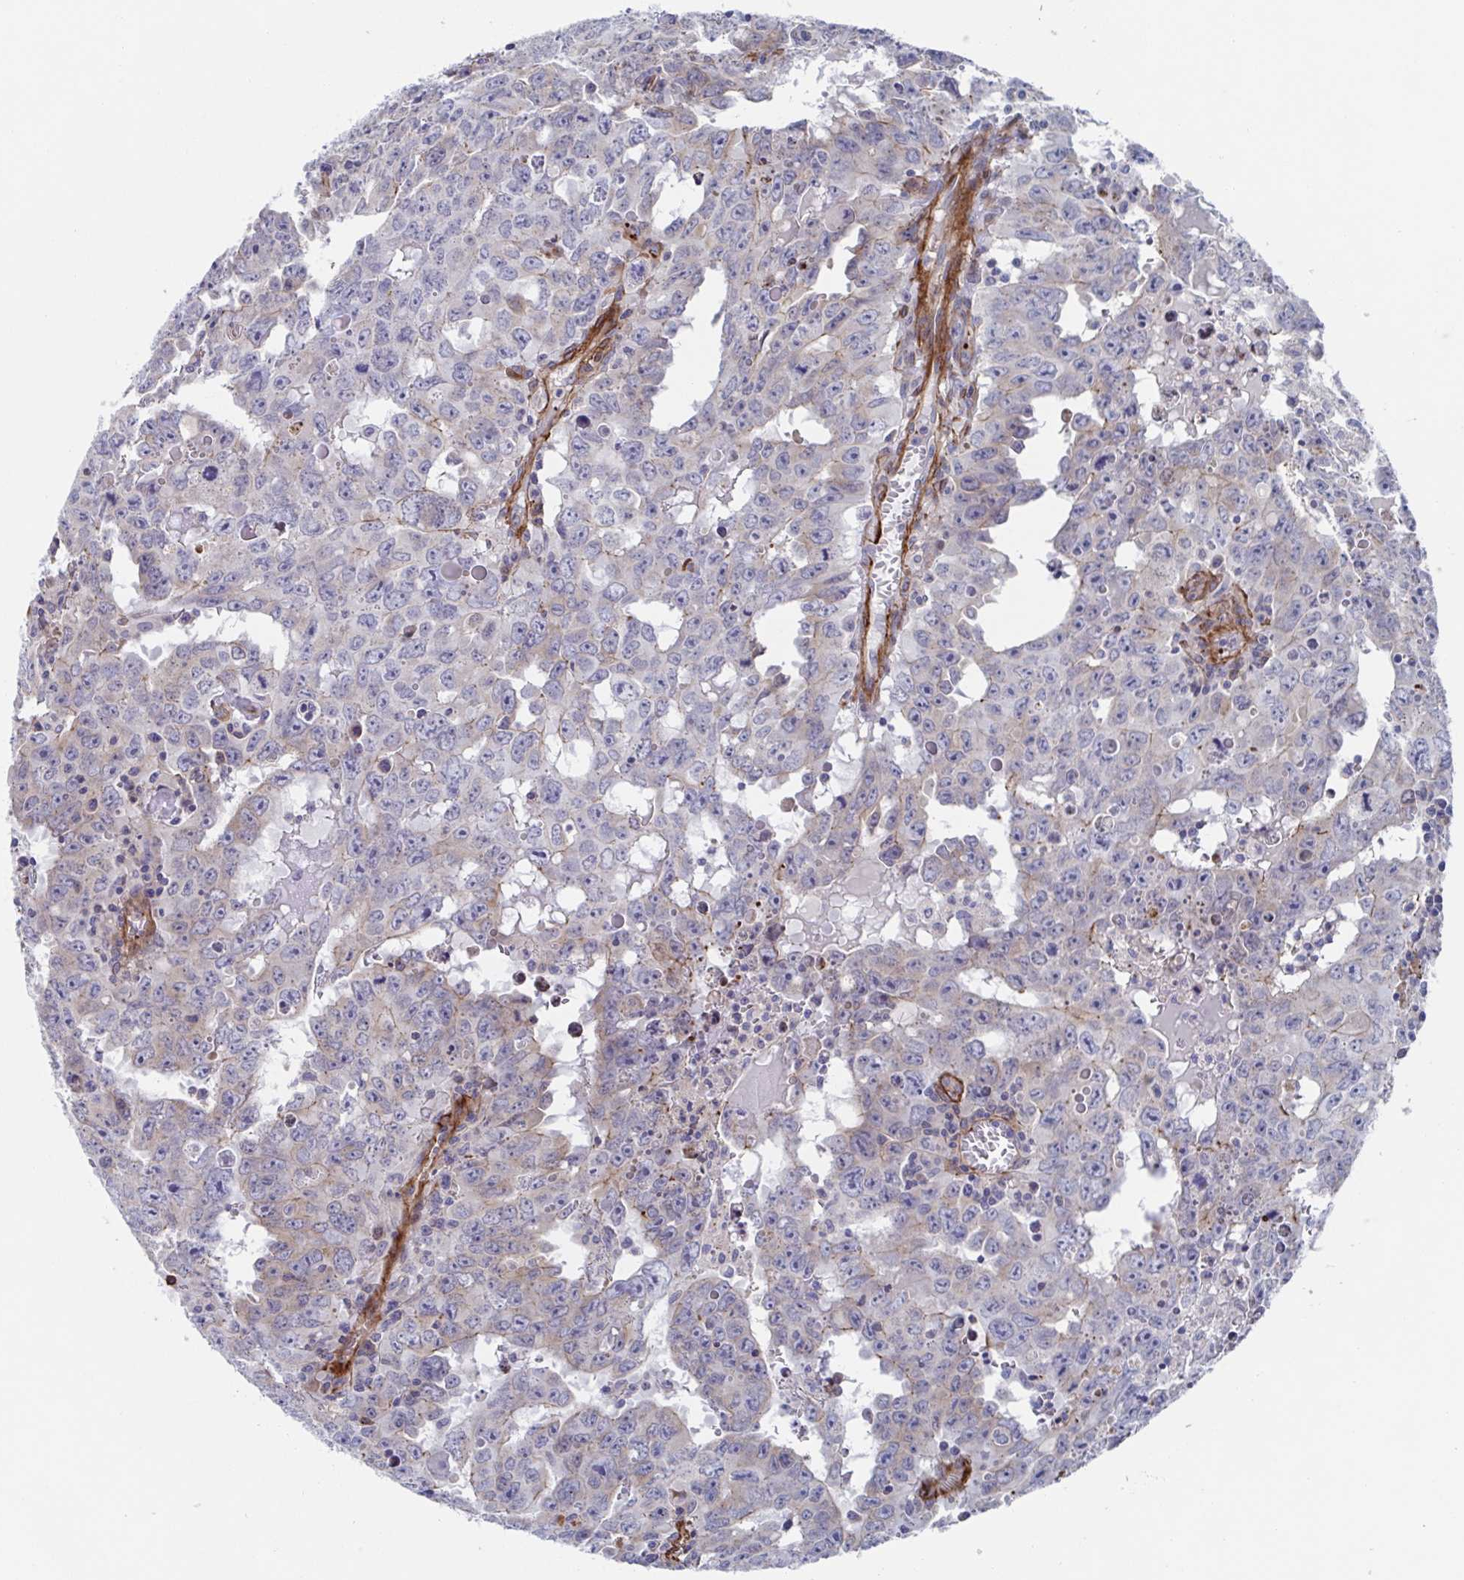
{"staining": {"intensity": "negative", "quantity": "none", "location": "none"}, "tissue": "testis cancer", "cell_type": "Tumor cells", "image_type": "cancer", "snomed": [{"axis": "morphology", "description": "Carcinoma, Embryonal, NOS"}, {"axis": "topography", "description": "Testis"}], "caption": "Testis embryonal carcinoma stained for a protein using immunohistochemistry displays no staining tumor cells.", "gene": "KLC3", "patient": {"sex": "male", "age": 22}}